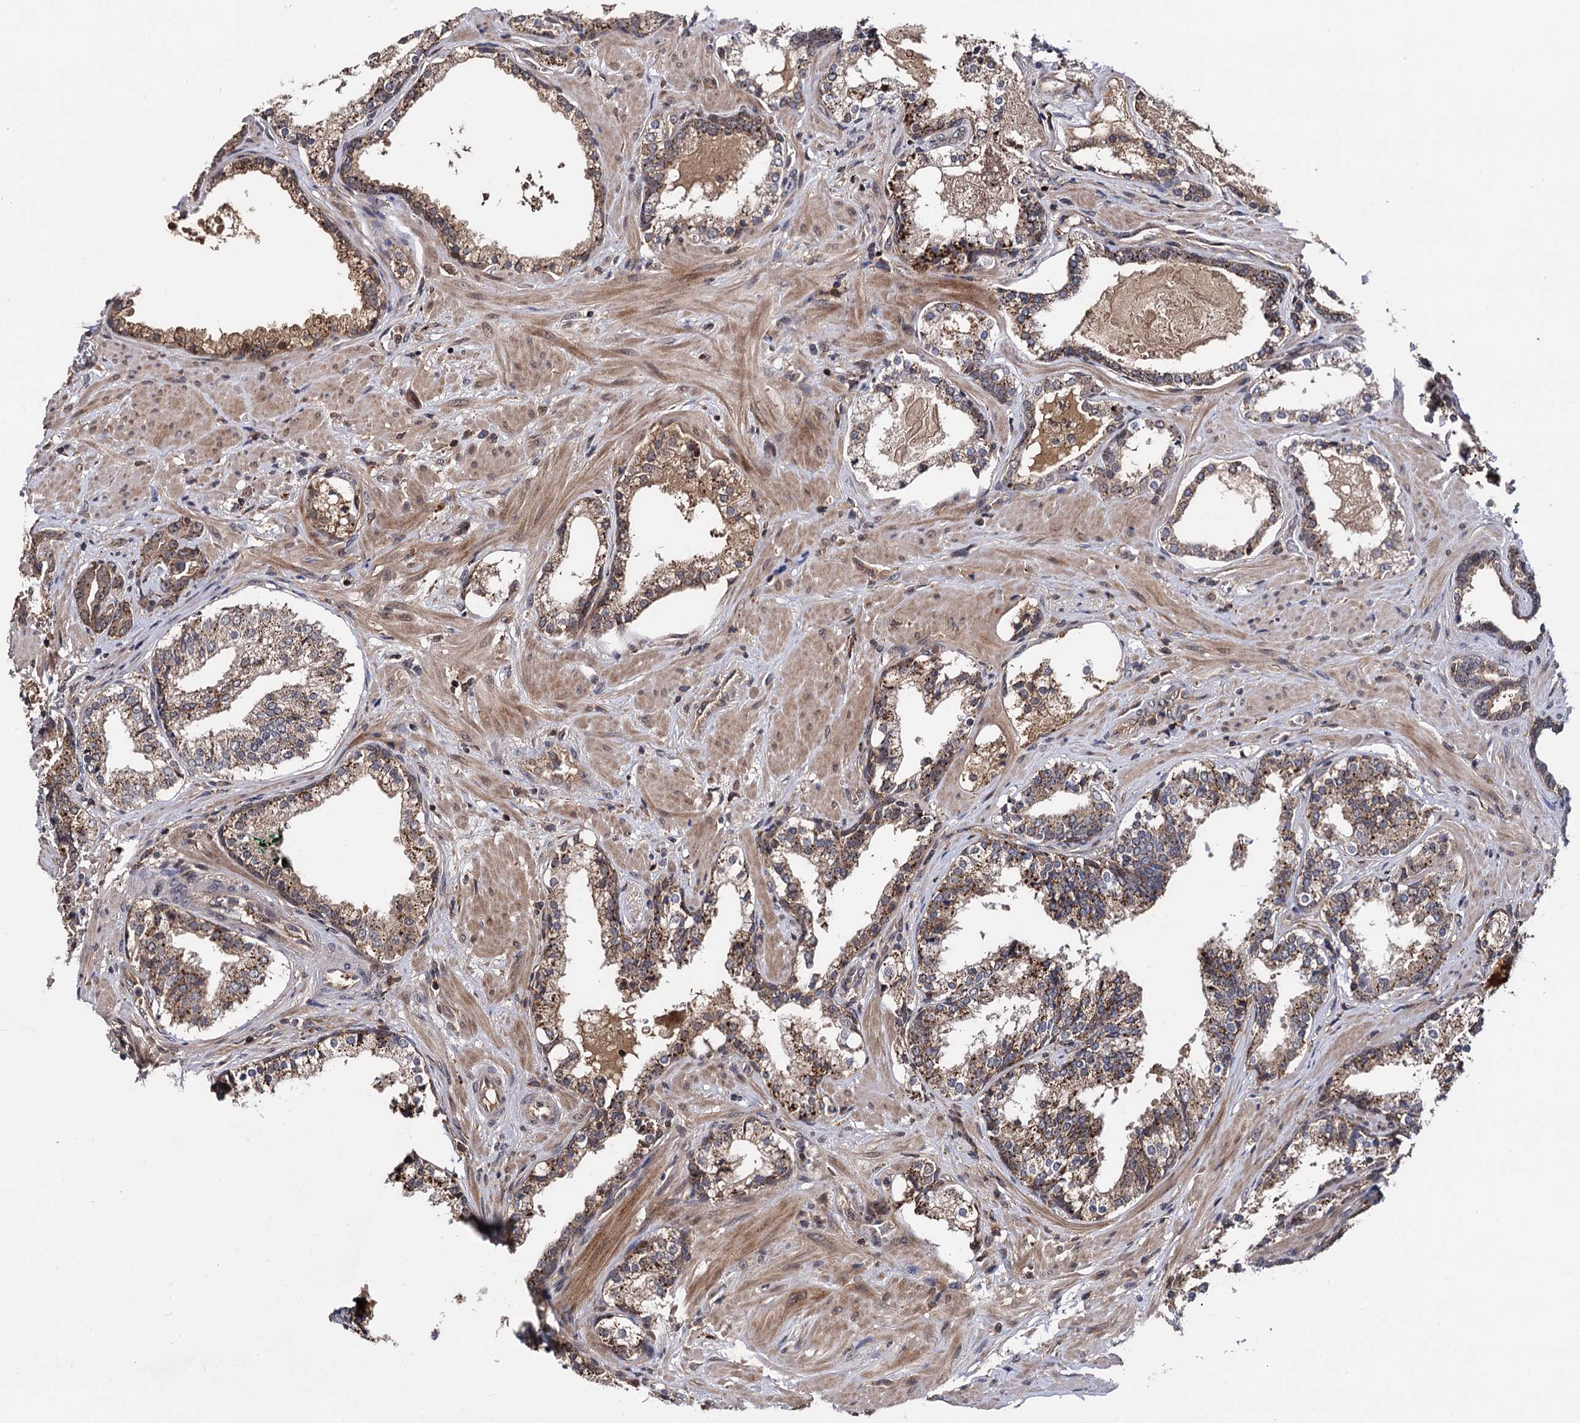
{"staining": {"intensity": "moderate", "quantity": ">75%", "location": "cytoplasmic/membranous"}, "tissue": "prostate cancer", "cell_type": "Tumor cells", "image_type": "cancer", "snomed": [{"axis": "morphology", "description": "Adenocarcinoma, High grade"}, {"axis": "topography", "description": "Prostate"}], "caption": "Immunohistochemical staining of human prostate cancer (high-grade adenocarcinoma) displays medium levels of moderate cytoplasmic/membranous staining in about >75% of tumor cells.", "gene": "MICAL2", "patient": {"sex": "male", "age": 58}}